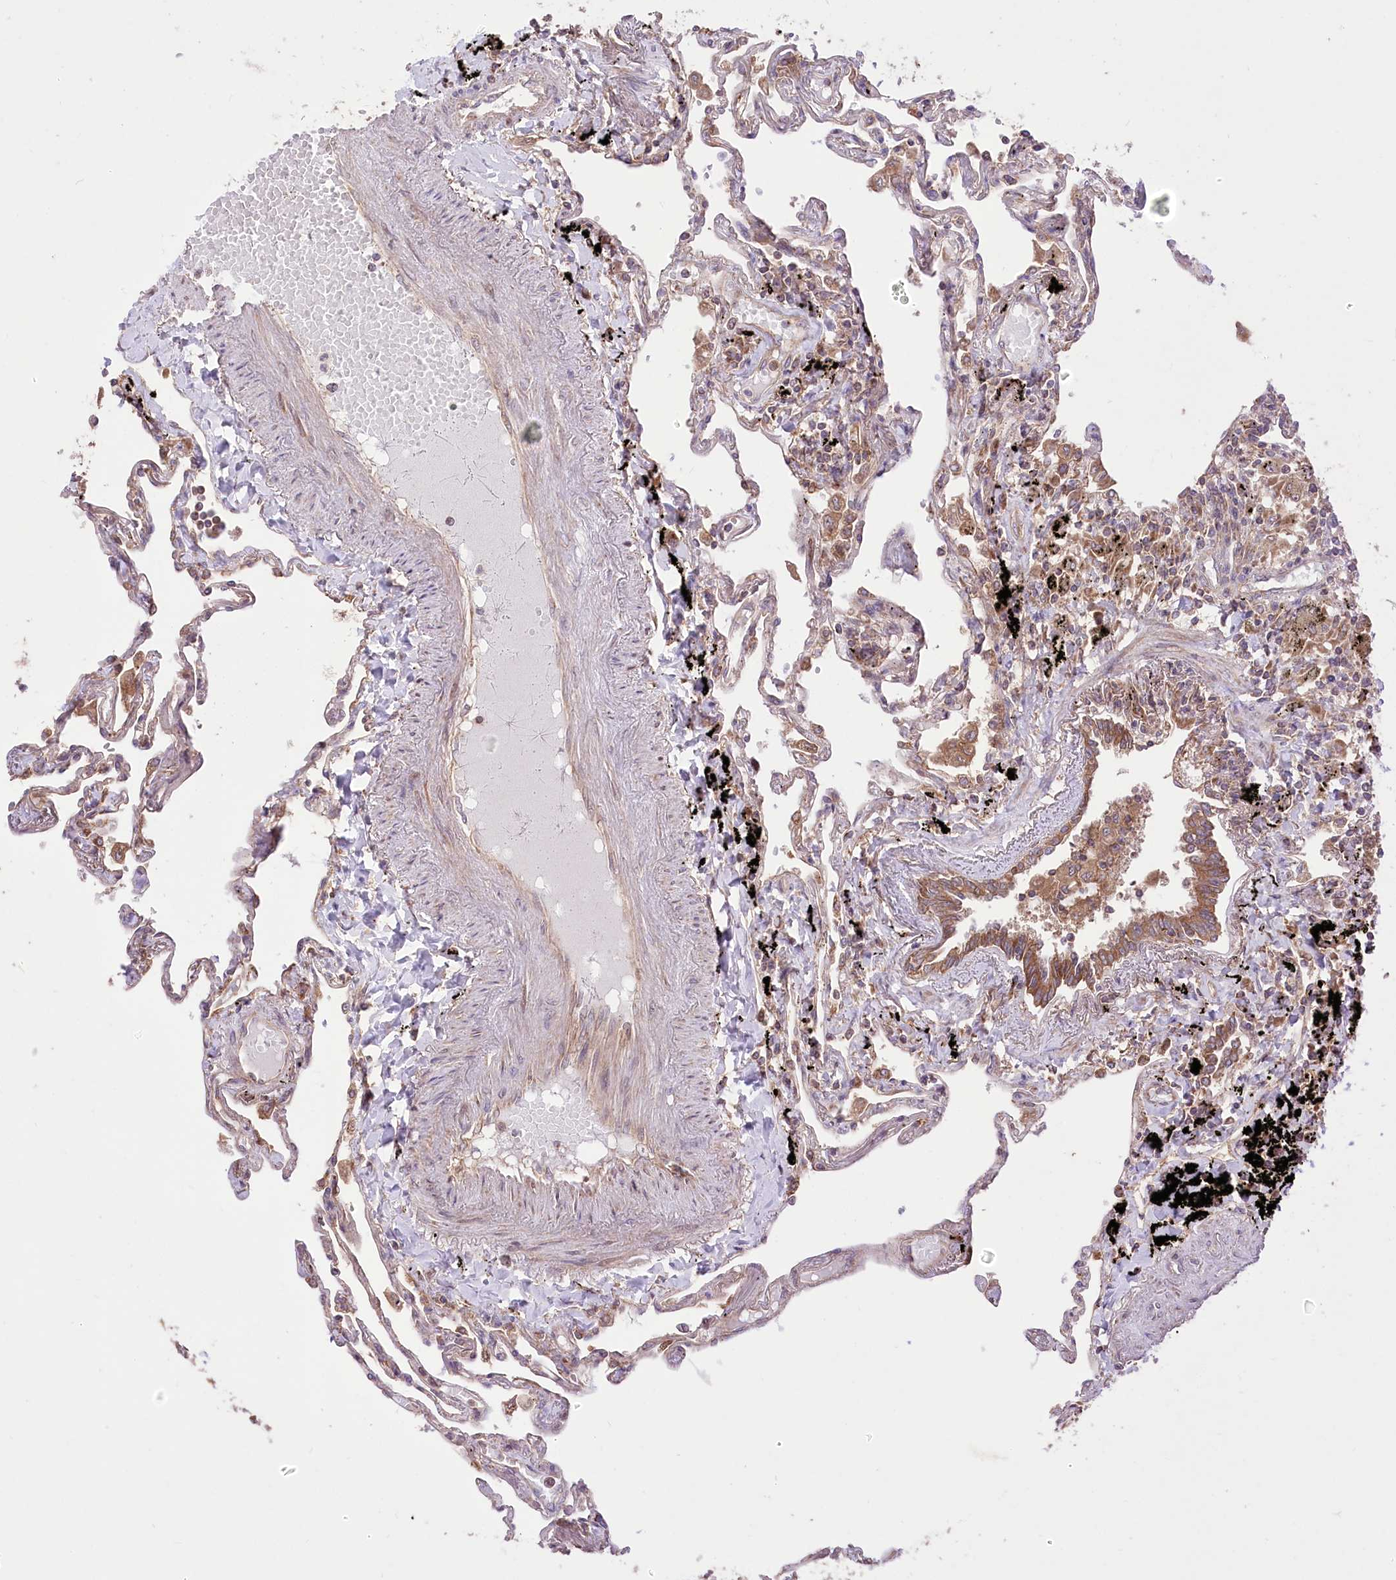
{"staining": {"intensity": "moderate", "quantity": "25%-75%", "location": "cytoplasmic/membranous"}, "tissue": "lung", "cell_type": "Alveolar cells", "image_type": "normal", "snomed": [{"axis": "morphology", "description": "Normal tissue, NOS"}, {"axis": "topography", "description": "Lung"}], "caption": "Brown immunohistochemical staining in benign human lung exhibits moderate cytoplasmic/membranous staining in about 25%-75% of alveolar cells.", "gene": "XYLB", "patient": {"sex": "female", "age": 67}}